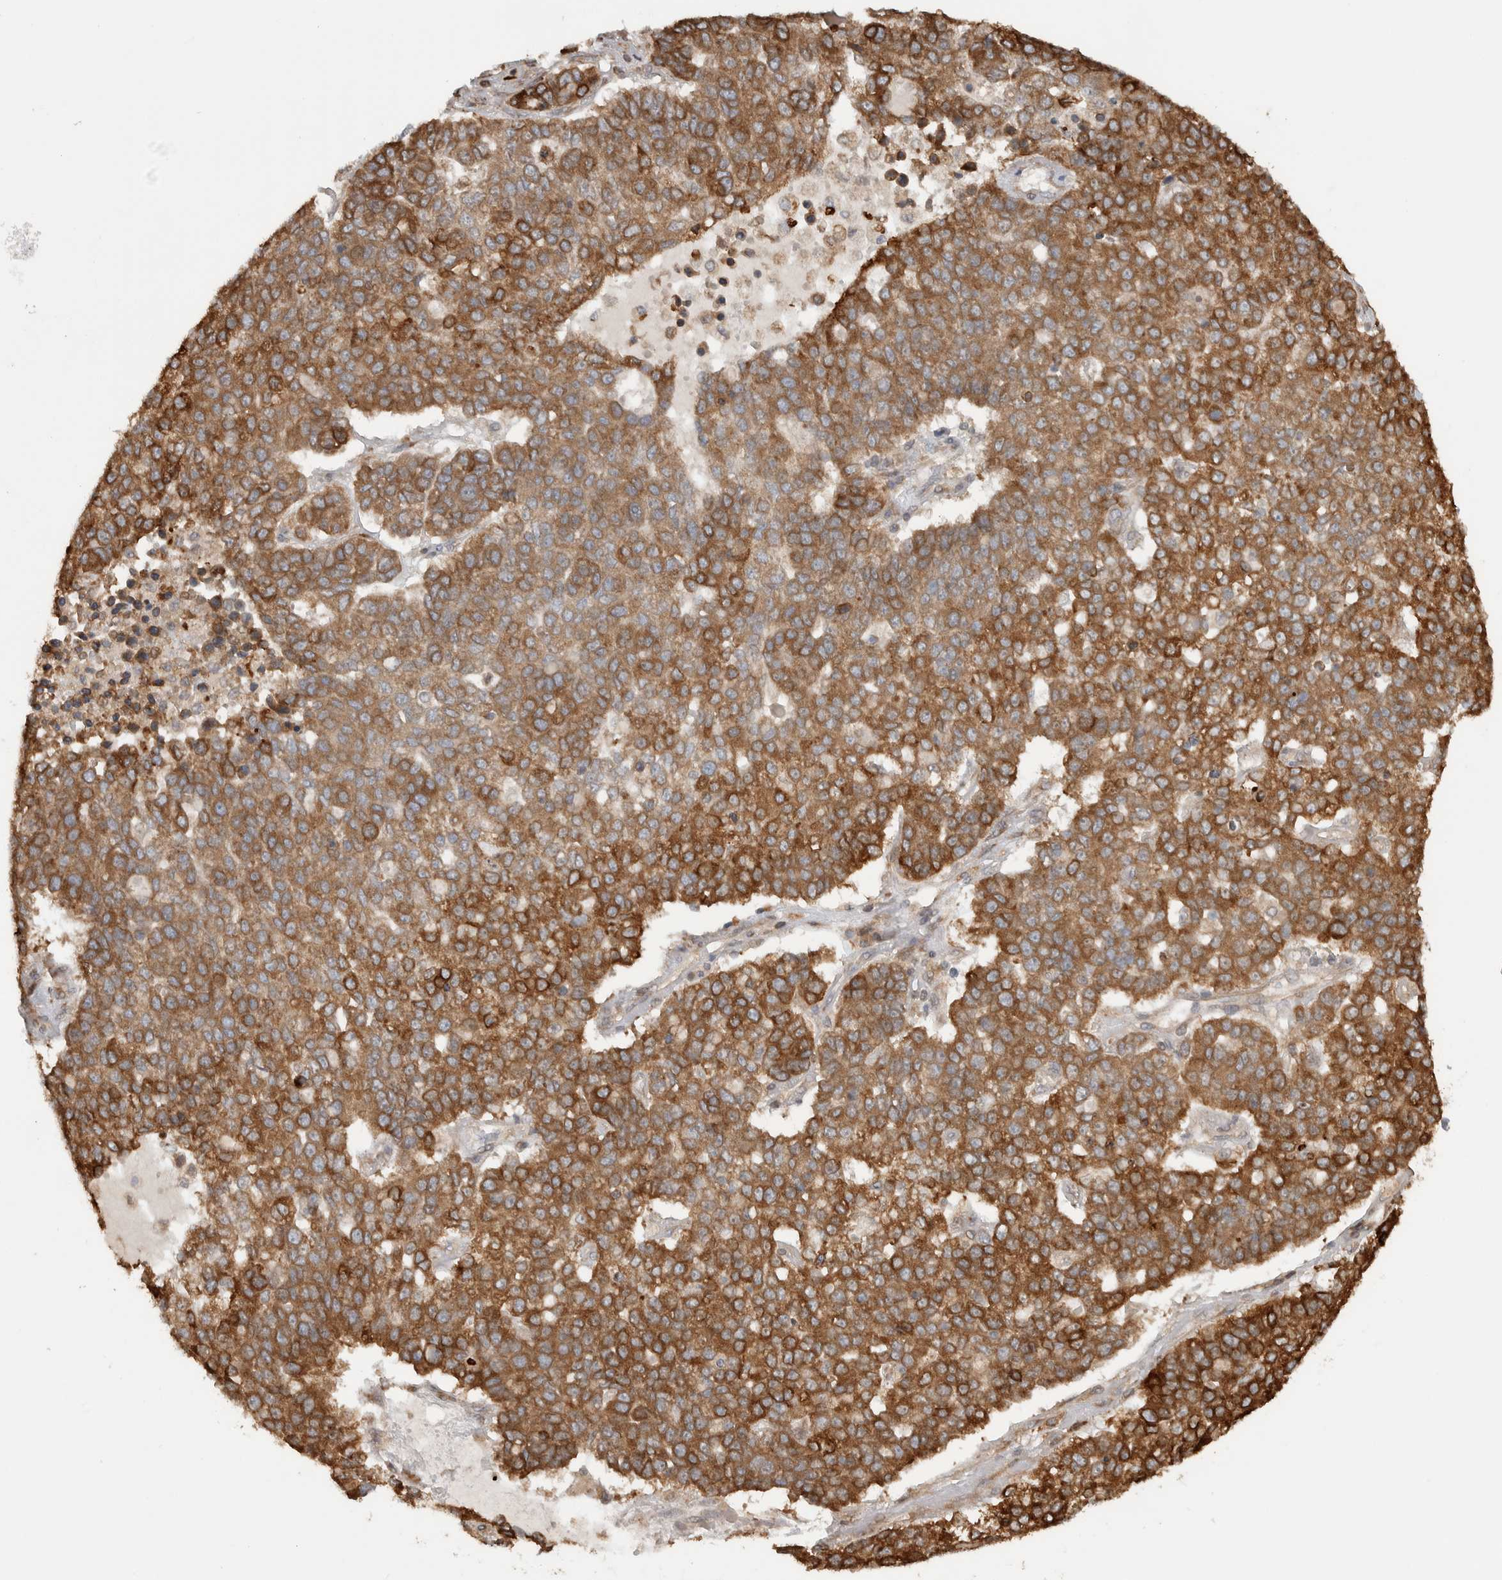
{"staining": {"intensity": "strong", "quantity": ">75%", "location": "cytoplasmic/membranous"}, "tissue": "pancreatic cancer", "cell_type": "Tumor cells", "image_type": "cancer", "snomed": [{"axis": "morphology", "description": "Adenocarcinoma, NOS"}, {"axis": "topography", "description": "Pancreas"}], "caption": "High-power microscopy captured an immunohistochemistry (IHC) histopathology image of pancreatic cancer, revealing strong cytoplasmic/membranous positivity in about >75% of tumor cells.", "gene": "CNTROB", "patient": {"sex": "female", "age": 61}}